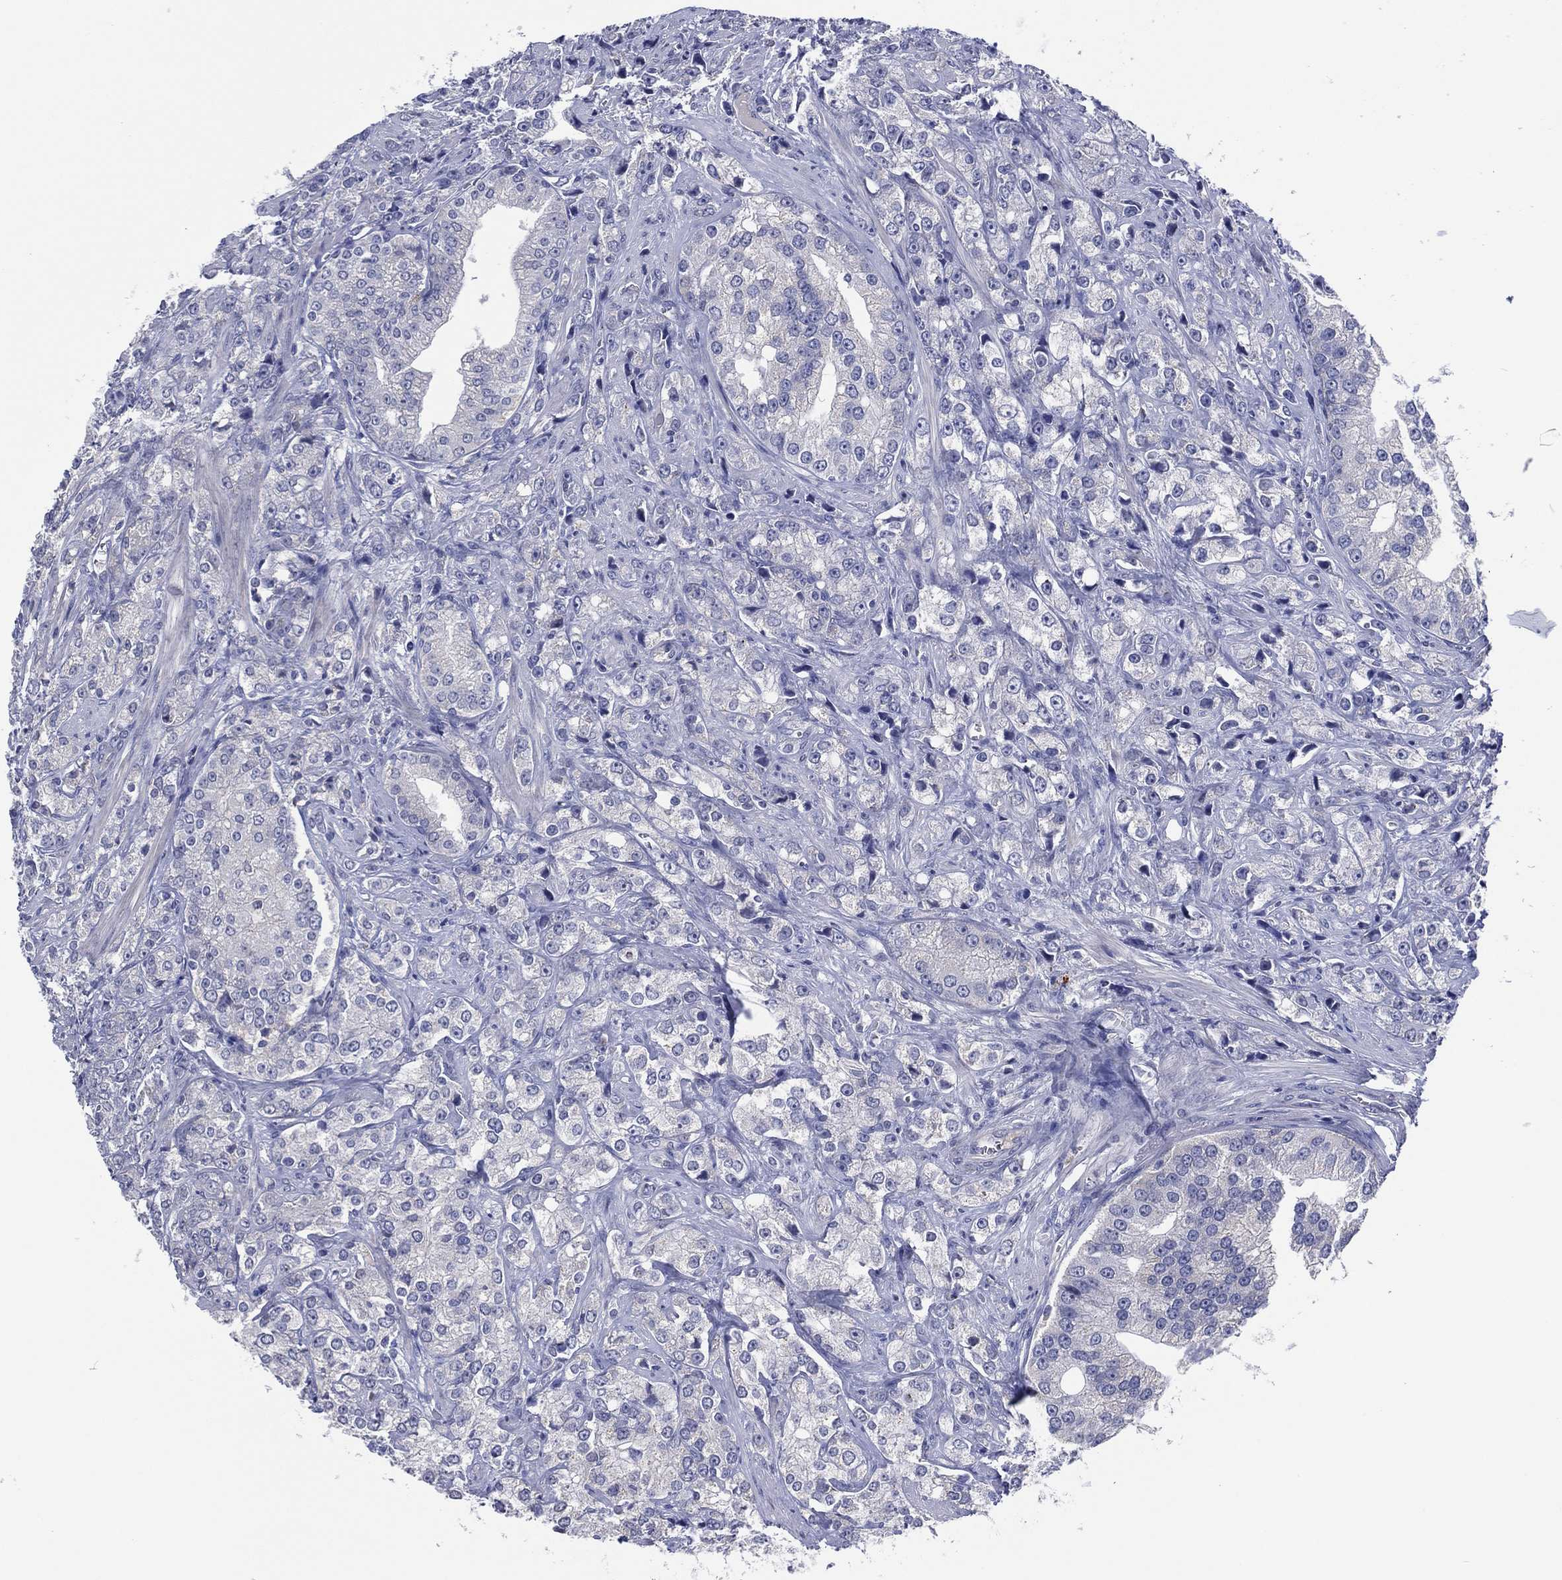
{"staining": {"intensity": "negative", "quantity": "none", "location": "none"}, "tissue": "prostate cancer", "cell_type": "Tumor cells", "image_type": "cancer", "snomed": [{"axis": "morphology", "description": "Adenocarcinoma, NOS"}, {"axis": "topography", "description": "Prostate and seminal vesicle, NOS"}, {"axis": "topography", "description": "Prostate"}], "caption": "A micrograph of human prostate adenocarcinoma is negative for staining in tumor cells. The staining is performed using DAB brown chromogen with nuclei counter-stained in using hematoxylin.", "gene": "TRIM31", "patient": {"sex": "male", "age": 68}}